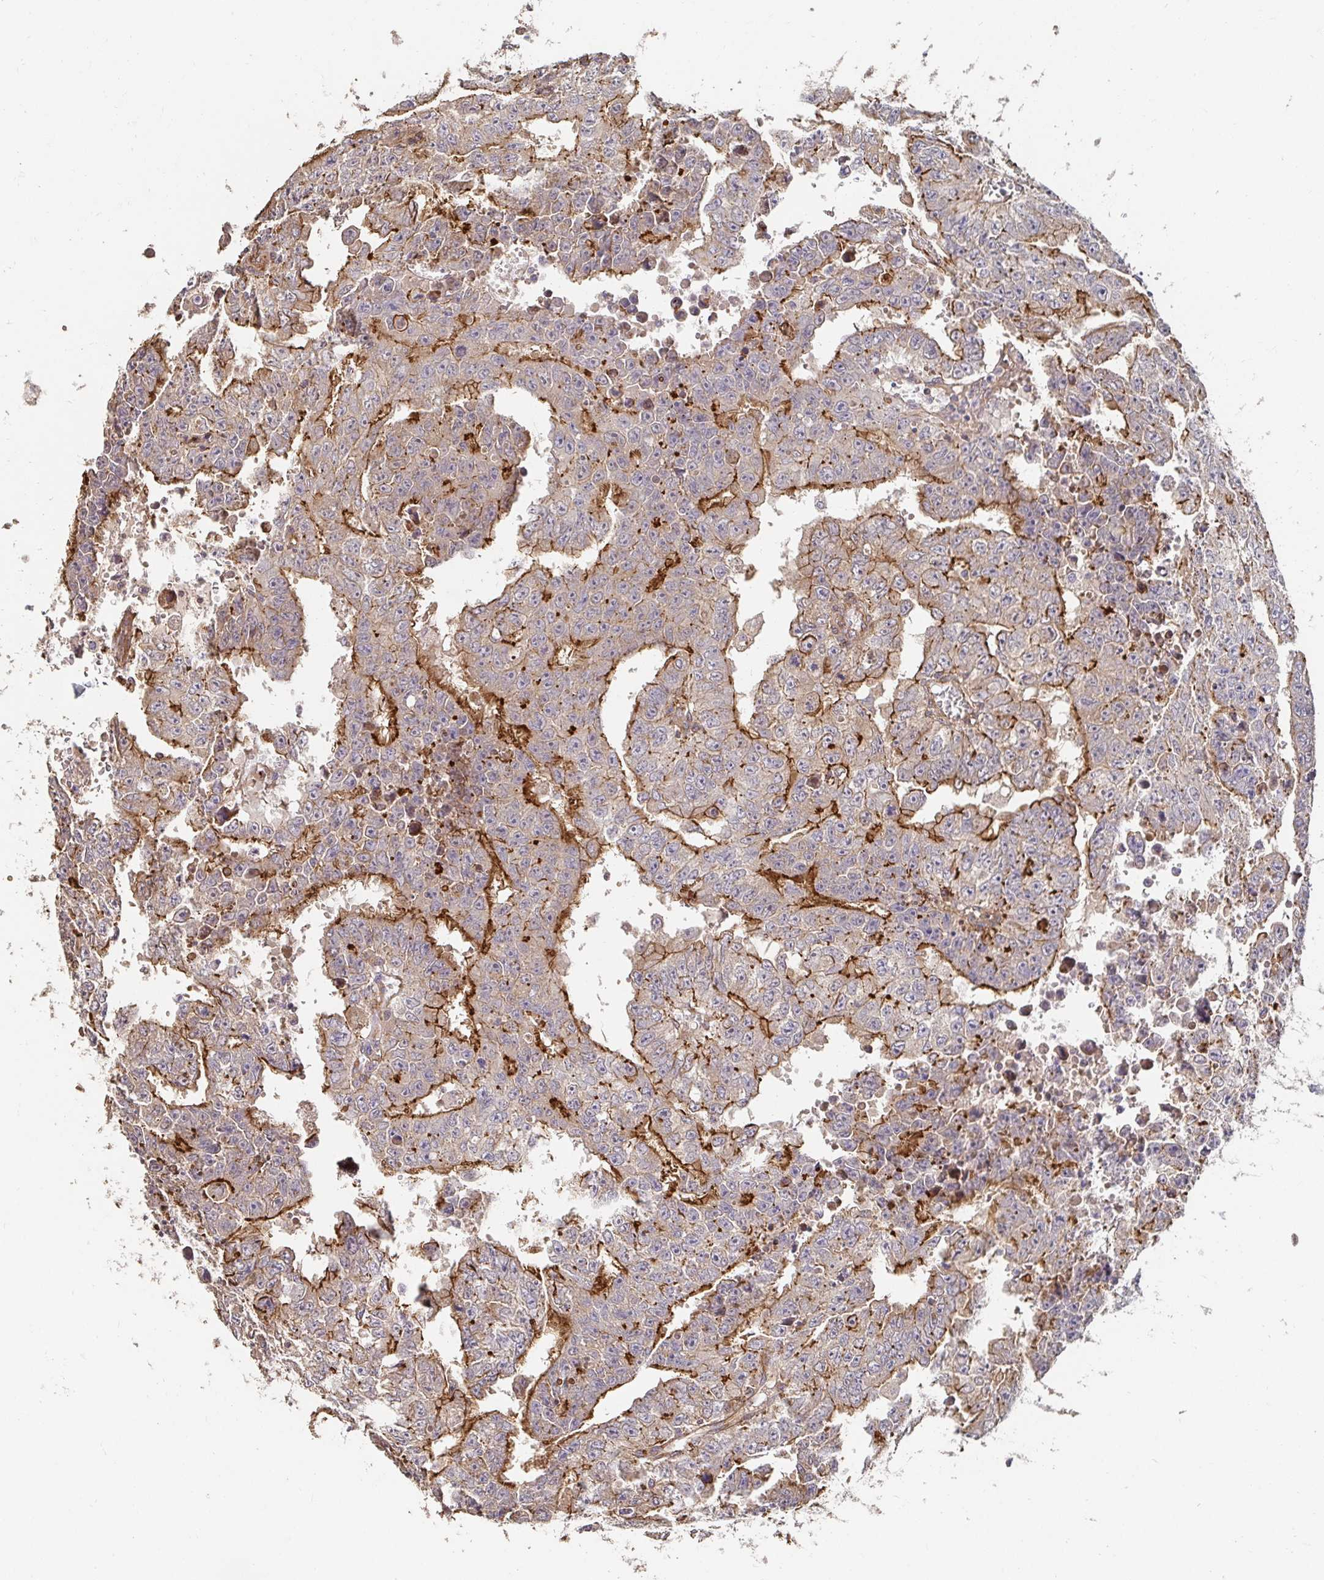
{"staining": {"intensity": "moderate", "quantity": "25%-75%", "location": "cytoplasmic/membranous"}, "tissue": "testis cancer", "cell_type": "Tumor cells", "image_type": "cancer", "snomed": [{"axis": "morphology", "description": "Carcinoma, Embryonal, NOS"}, {"axis": "morphology", "description": "Teratoma, malignant, NOS"}, {"axis": "topography", "description": "Testis"}], "caption": "Testis cancer stained with immunohistochemistry exhibits moderate cytoplasmic/membranous expression in about 25%-75% of tumor cells. The staining was performed using DAB (3,3'-diaminobenzidine), with brown indicating positive protein expression. Nuclei are stained blue with hematoxylin.", "gene": "APBB1", "patient": {"sex": "male", "age": 24}}